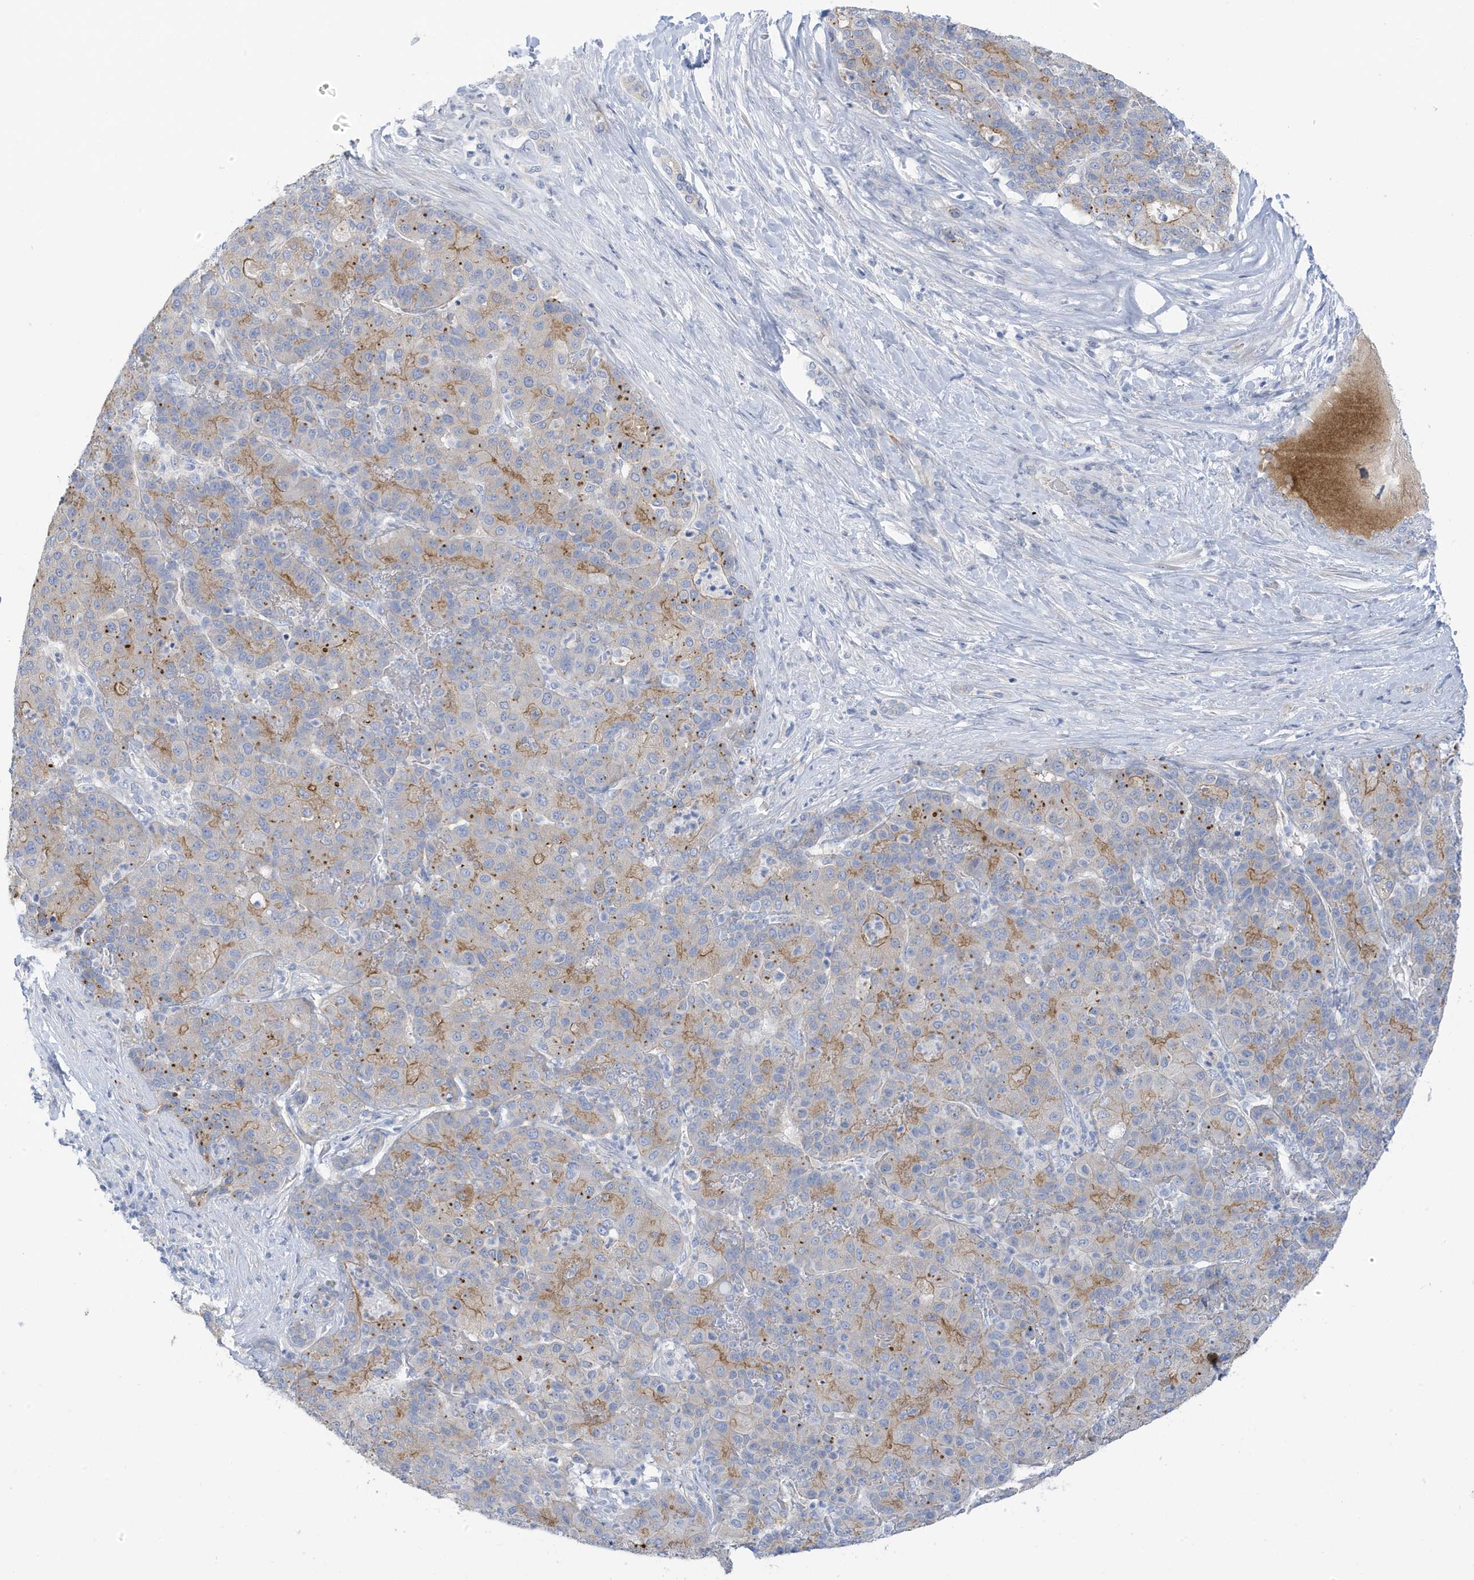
{"staining": {"intensity": "moderate", "quantity": "<25%", "location": "cytoplasmic/membranous"}, "tissue": "liver cancer", "cell_type": "Tumor cells", "image_type": "cancer", "snomed": [{"axis": "morphology", "description": "Carcinoma, Hepatocellular, NOS"}, {"axis": "topography", "description": "Liver"}], "caption": "Brown immunohistochemical staining in hepatocellular carcinoma (liver) demonstrates moderate cytoplasmic/membranous positivity in approximately <25% of tumor cells.", "gene": "ATP13A5", "patient": {"sex": "male", "age": 65}}